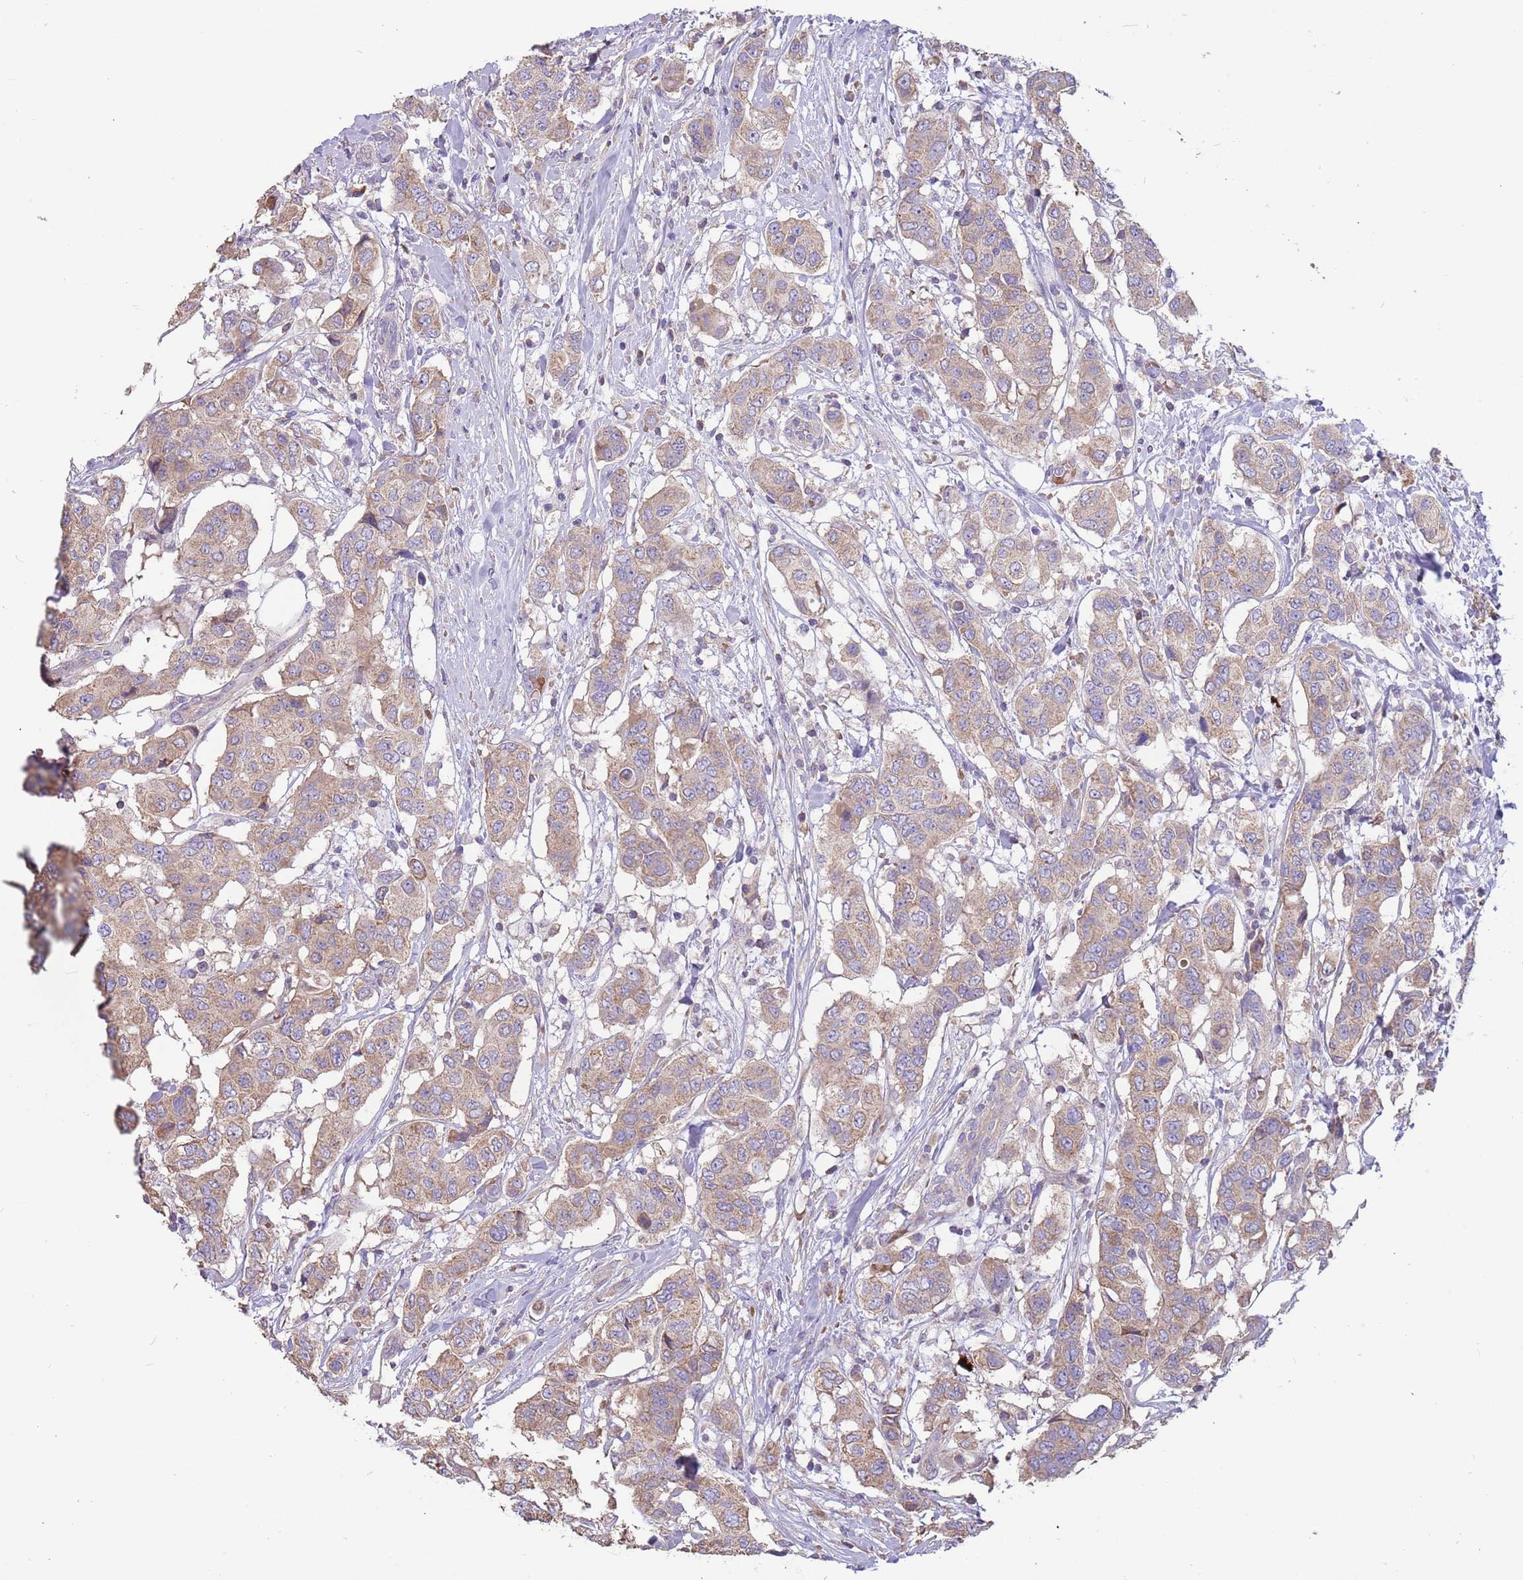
{"staining": {"intensity": "weak", "quantity": ">75%", "location": "cytoplasmic/membranous"}, "tissue": "breast cancer", "cell_type": "Tumor cells", "image_type": "cancer", "snomed": [{"axis": "morphology", "description": "Lobular carcinoma"}, {"axis": "topography", "description": "Breast"}], "caption": "A brown stain labels weak cytoplasmic/membranous staining of a protein in breast lobular carcinoma tumor cells.", "gene": "TRMO", "patient": {"sex": "female", "age": 51}}